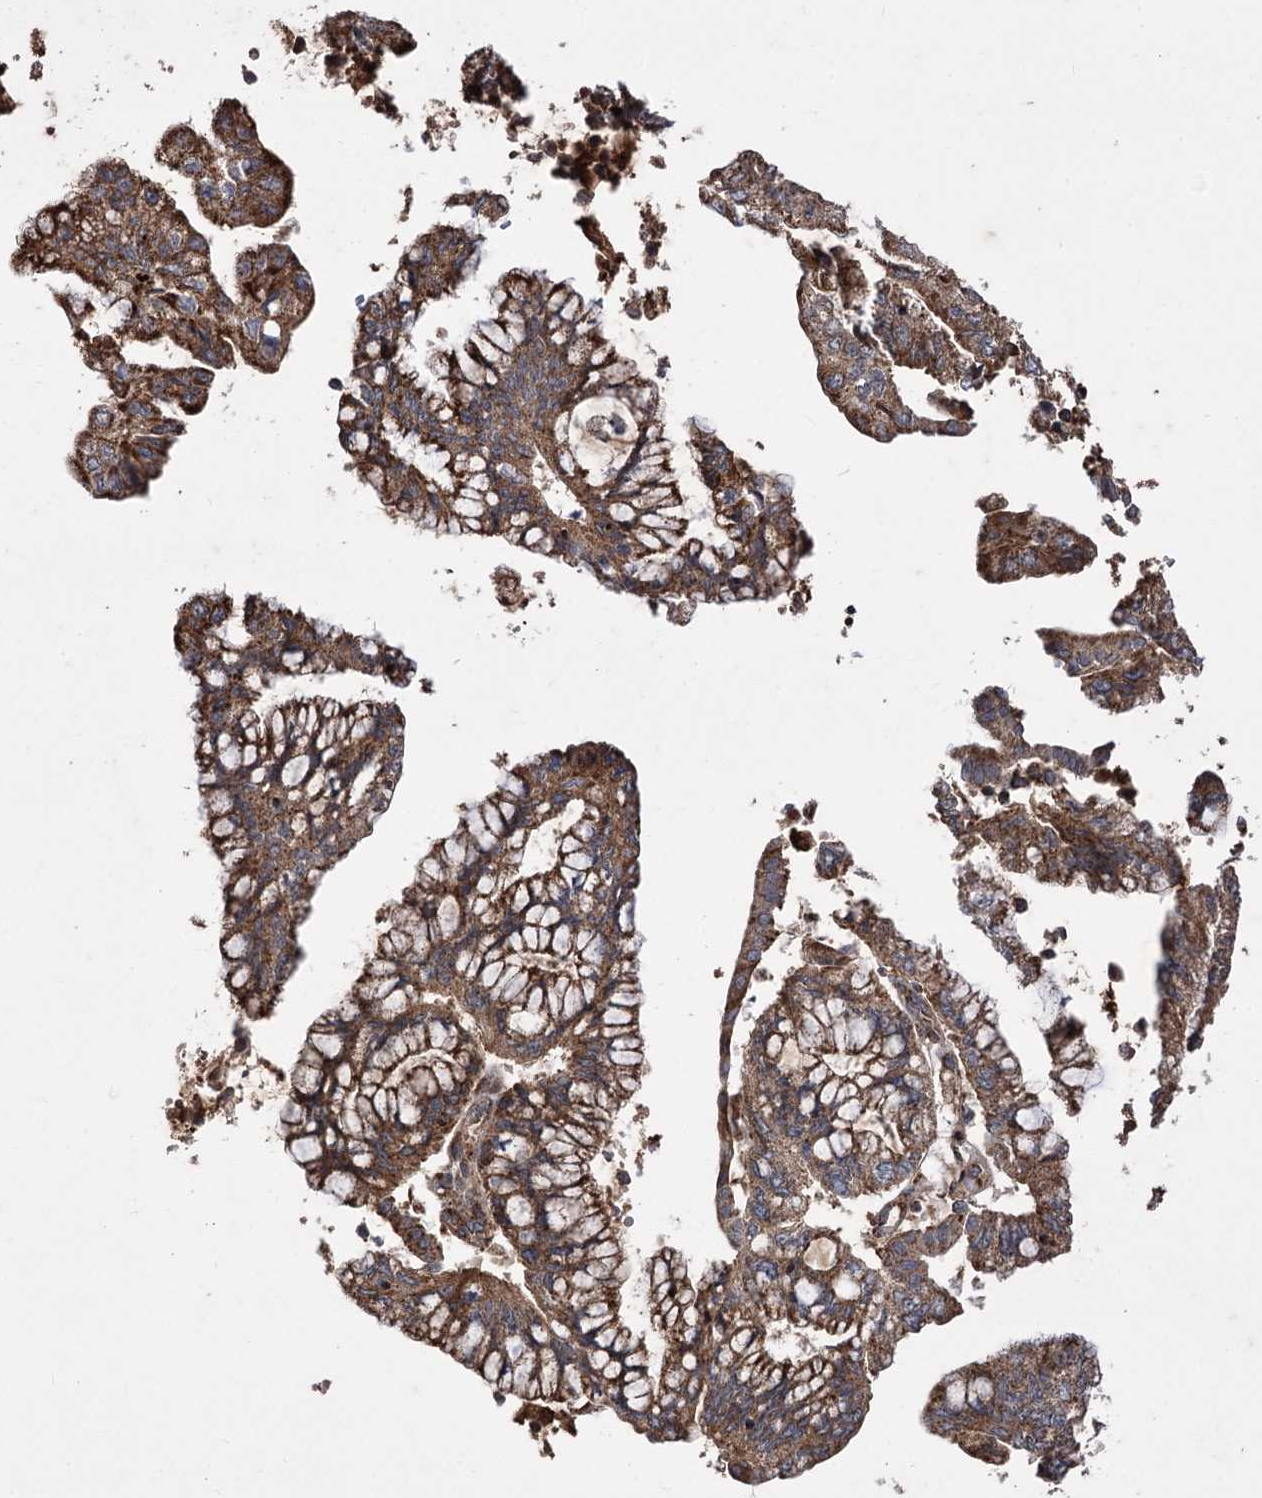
{"staining": {"intensity": "strong", "quantity": ">75%", "location": "cytoplasmic/membranous"}, "tissue": "pancreatic cancer", "cell_type": "Tumor cells", "image_type": "cancer", "snomed": [{"axis": "morphology", "description": "Adenocarcinoma, NOS"}, {"axis": "topography", "description": "Pancreas"}], "caption": "IHC photomicrograph of neoplastic tissue: pancreatic cancer stained using immunohistochemistry shows high levels of strong protein expression localized specifically in the cytoplasmic/membranous of tumor cells, appearing as a cytoplasmic/membranous brown color.", "gene": "RASSF3", "patient": {"sex": "female", "age": 73}}